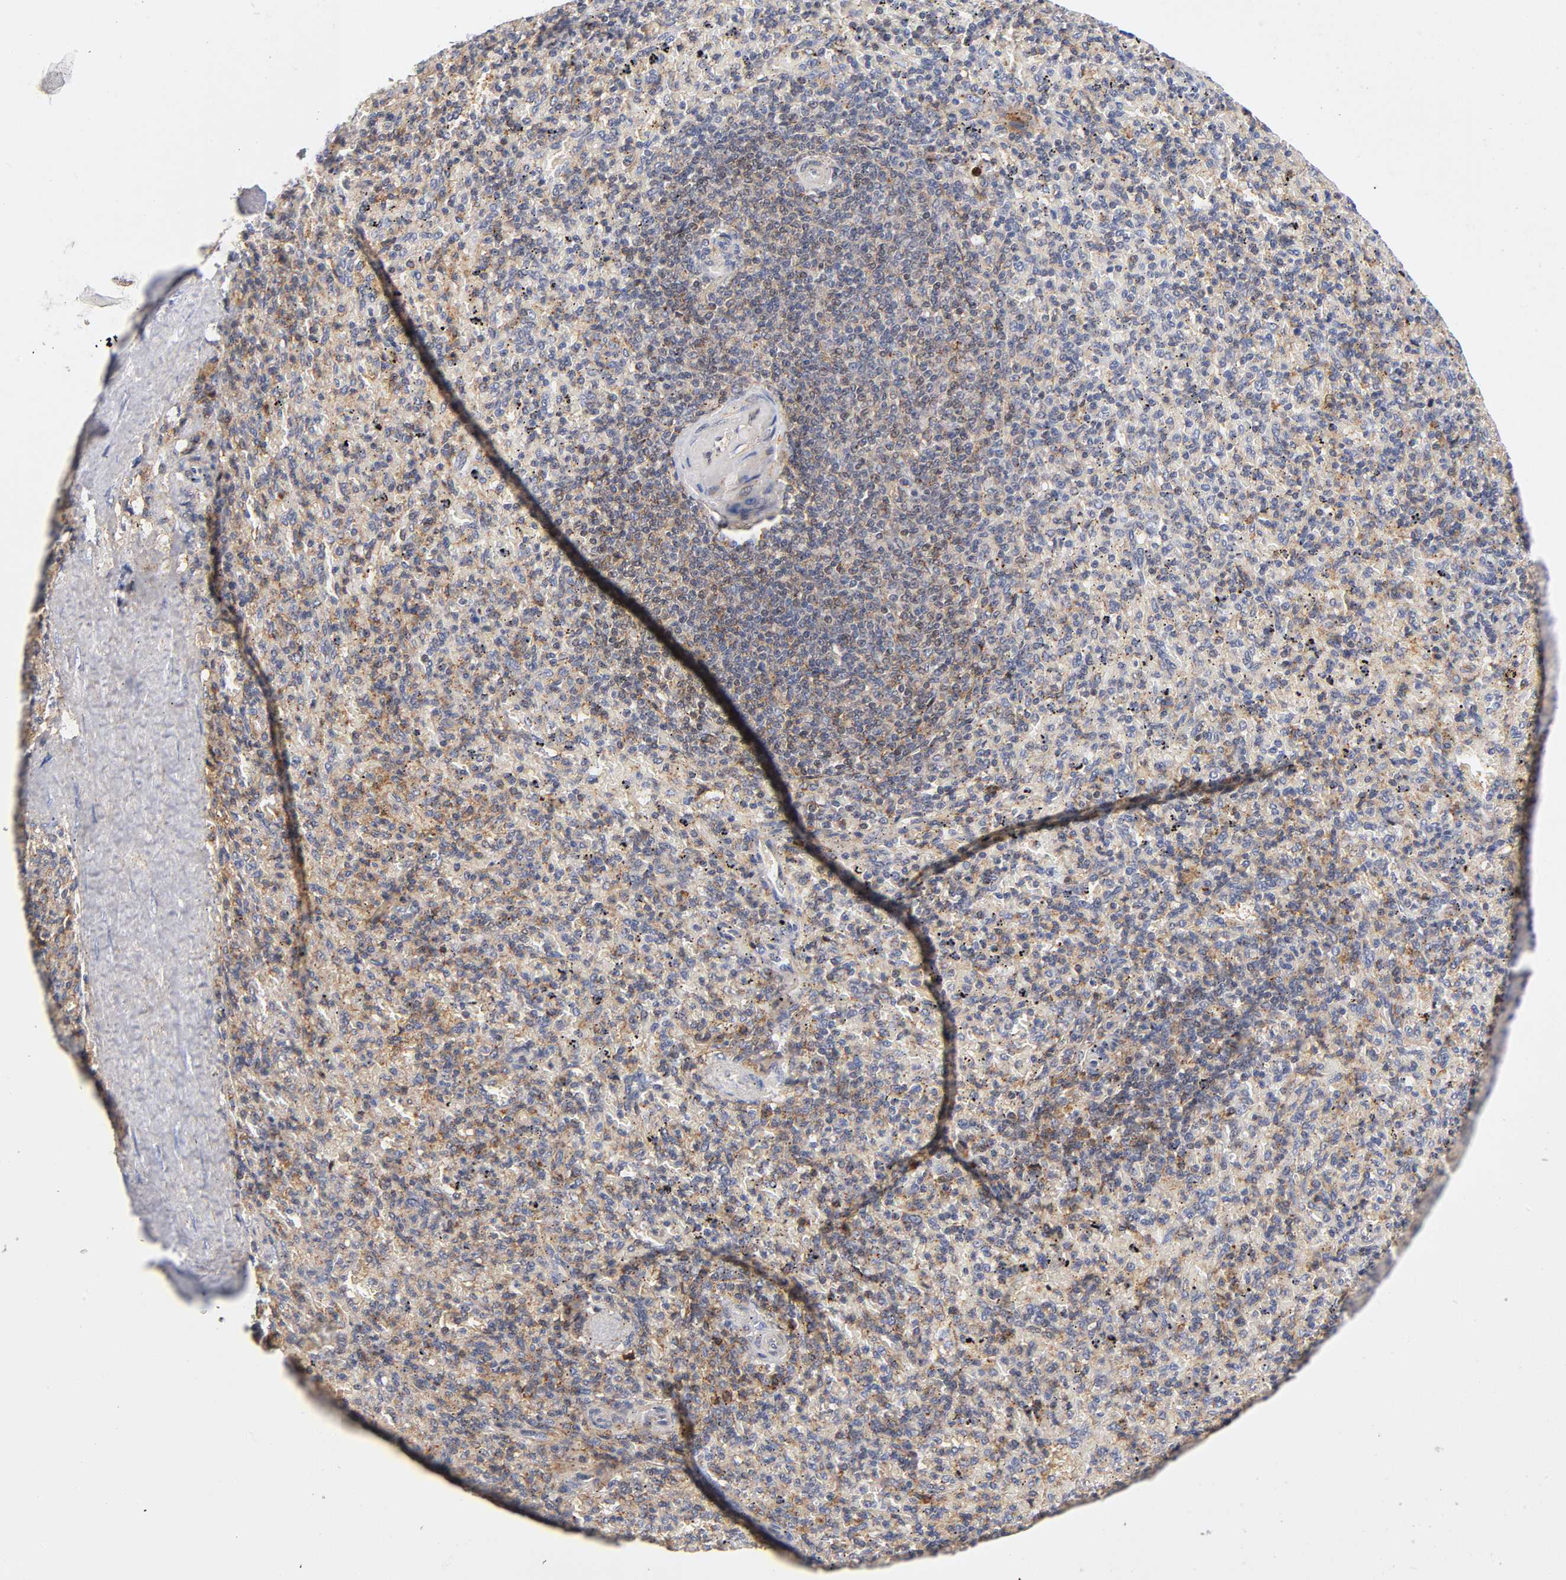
{"staining": {"intensity": "weak", "quantity": ">75%", "location": "cytoplasmic/membranous"}, "tissue": "spleen", "cell_type": "Cells in red pulp", "image_type": "normal", "snomed": [{"axis": "morphology", "description": "Normal tissue, NOS"}, {"axis": "topography", "description": "Spleen"}], "caption": "High-magnification brightfield microscopy of unremarkable spleen stained with DAB (brown) and counterstained with hematoxylin (blue). cells in red pulp exhibit weak cytoplasmic/membranous expression is seen in about>75% of cells. Using DAB (3,3'-diaminobenzidine) (brown) and hematoxylin (blue) stains, captured at high magnification using brightfield microscopy.", "gene": "ANXA7", "patient": {"sex": "female", "age": 43}}